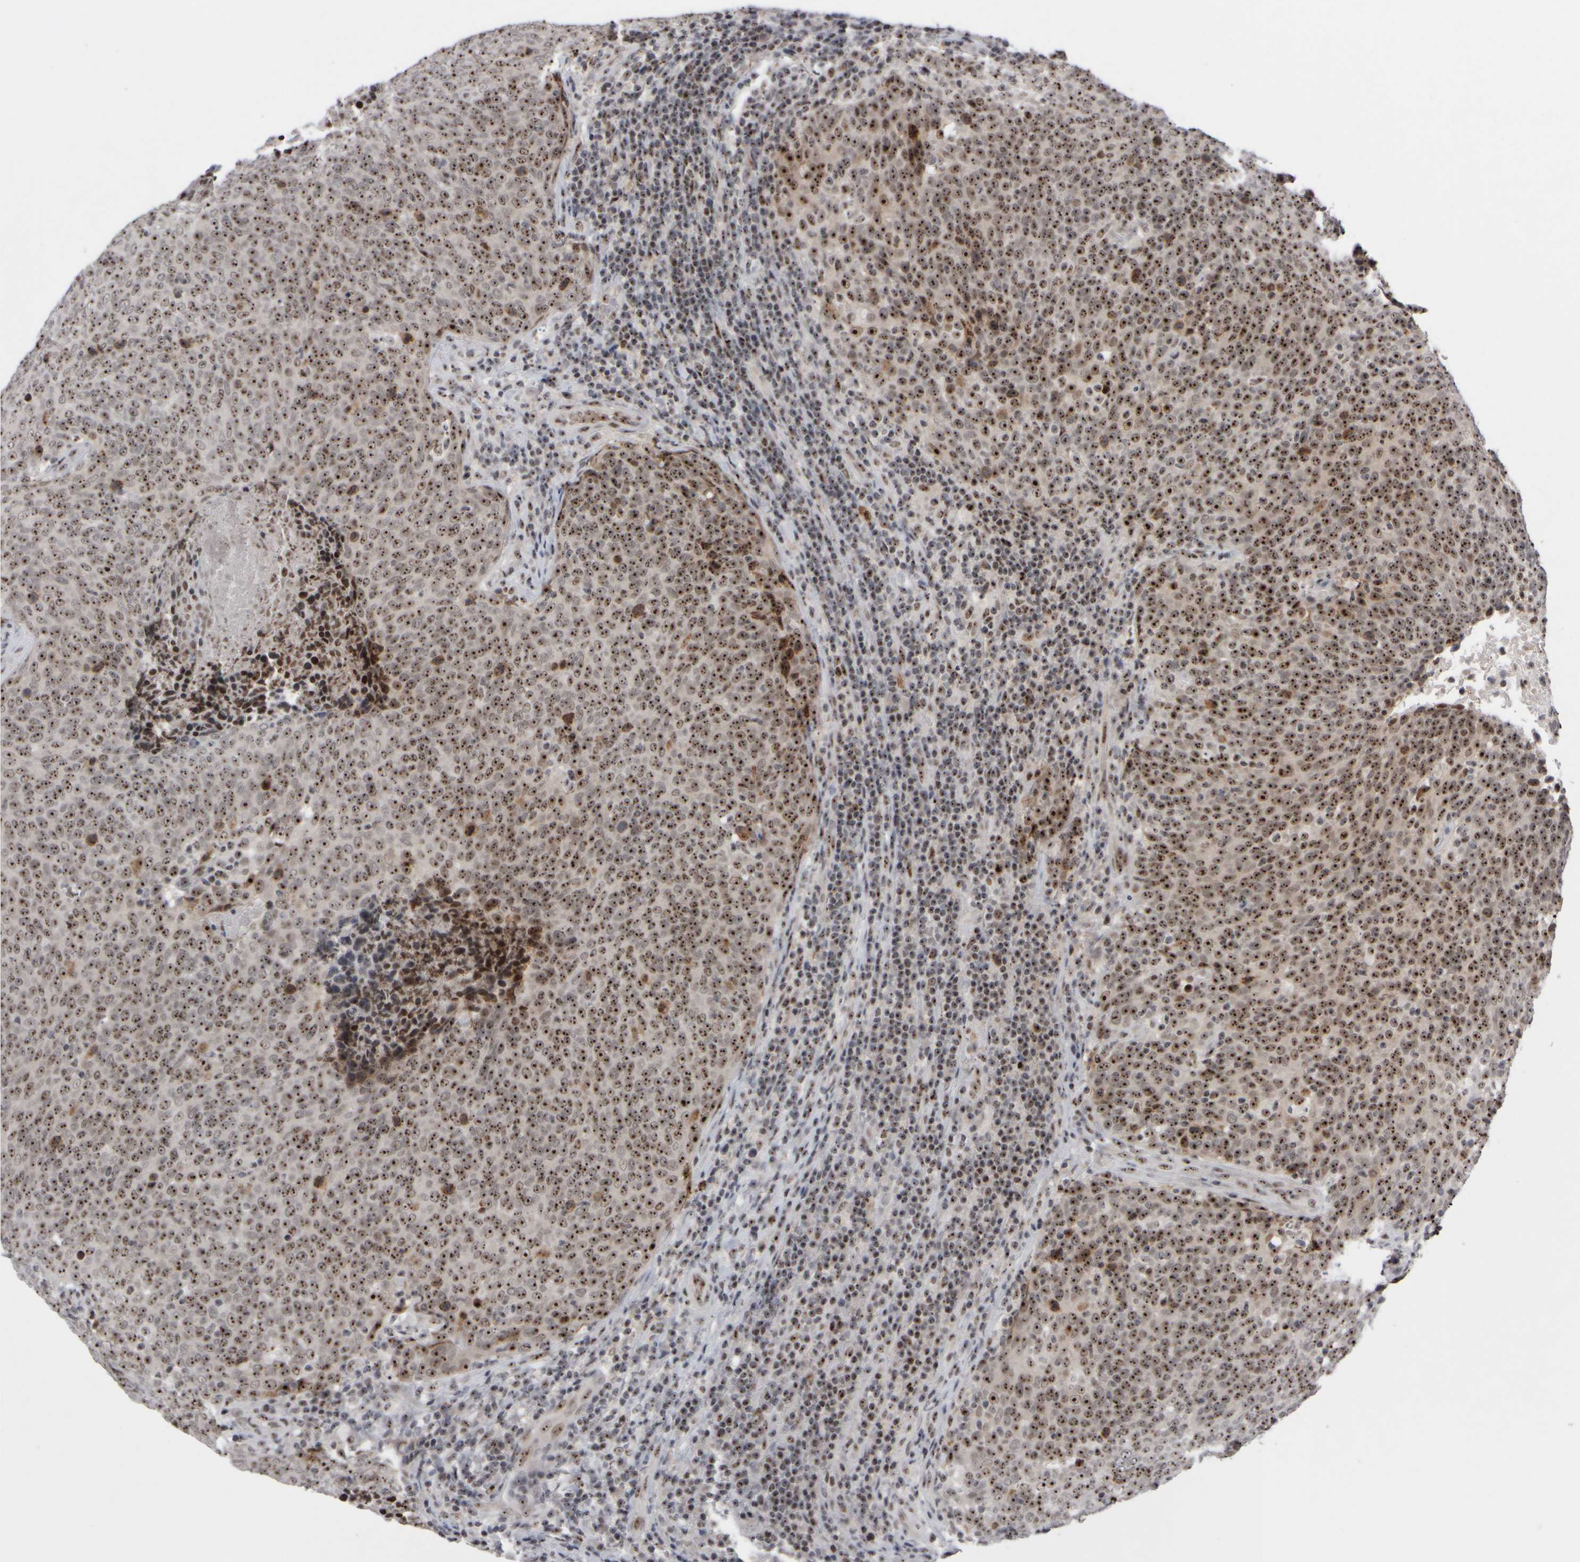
{"staining": {"intensity": "moderate", "quantity": ">75%", "location": "nuclear"}, "tissue": "head and neck cancer", "cell_type": "Tumor cells", "image_type": "cancer", "snomed": [{"axis": "morphology", "description": "Squamous cell carcinoma, NOS"}, {"axis": "morphology", "description": "Squamous cell carcinoma, metastatic, NOS"}, {"axis": "topography", "description": "Lymph node"}, {"axis": "topography", "description": "Head-Neck"}], "caption": "A micrograph of human head and neck metastatic squamous cell carcinoma stained for a protein reveals moderate nuclear brown staining in tumor cells. The protein is shown in brown color, while the nuclei are stained blue.", "gene": "SURF6", "patient": {"sex": "male", "age": 62}}